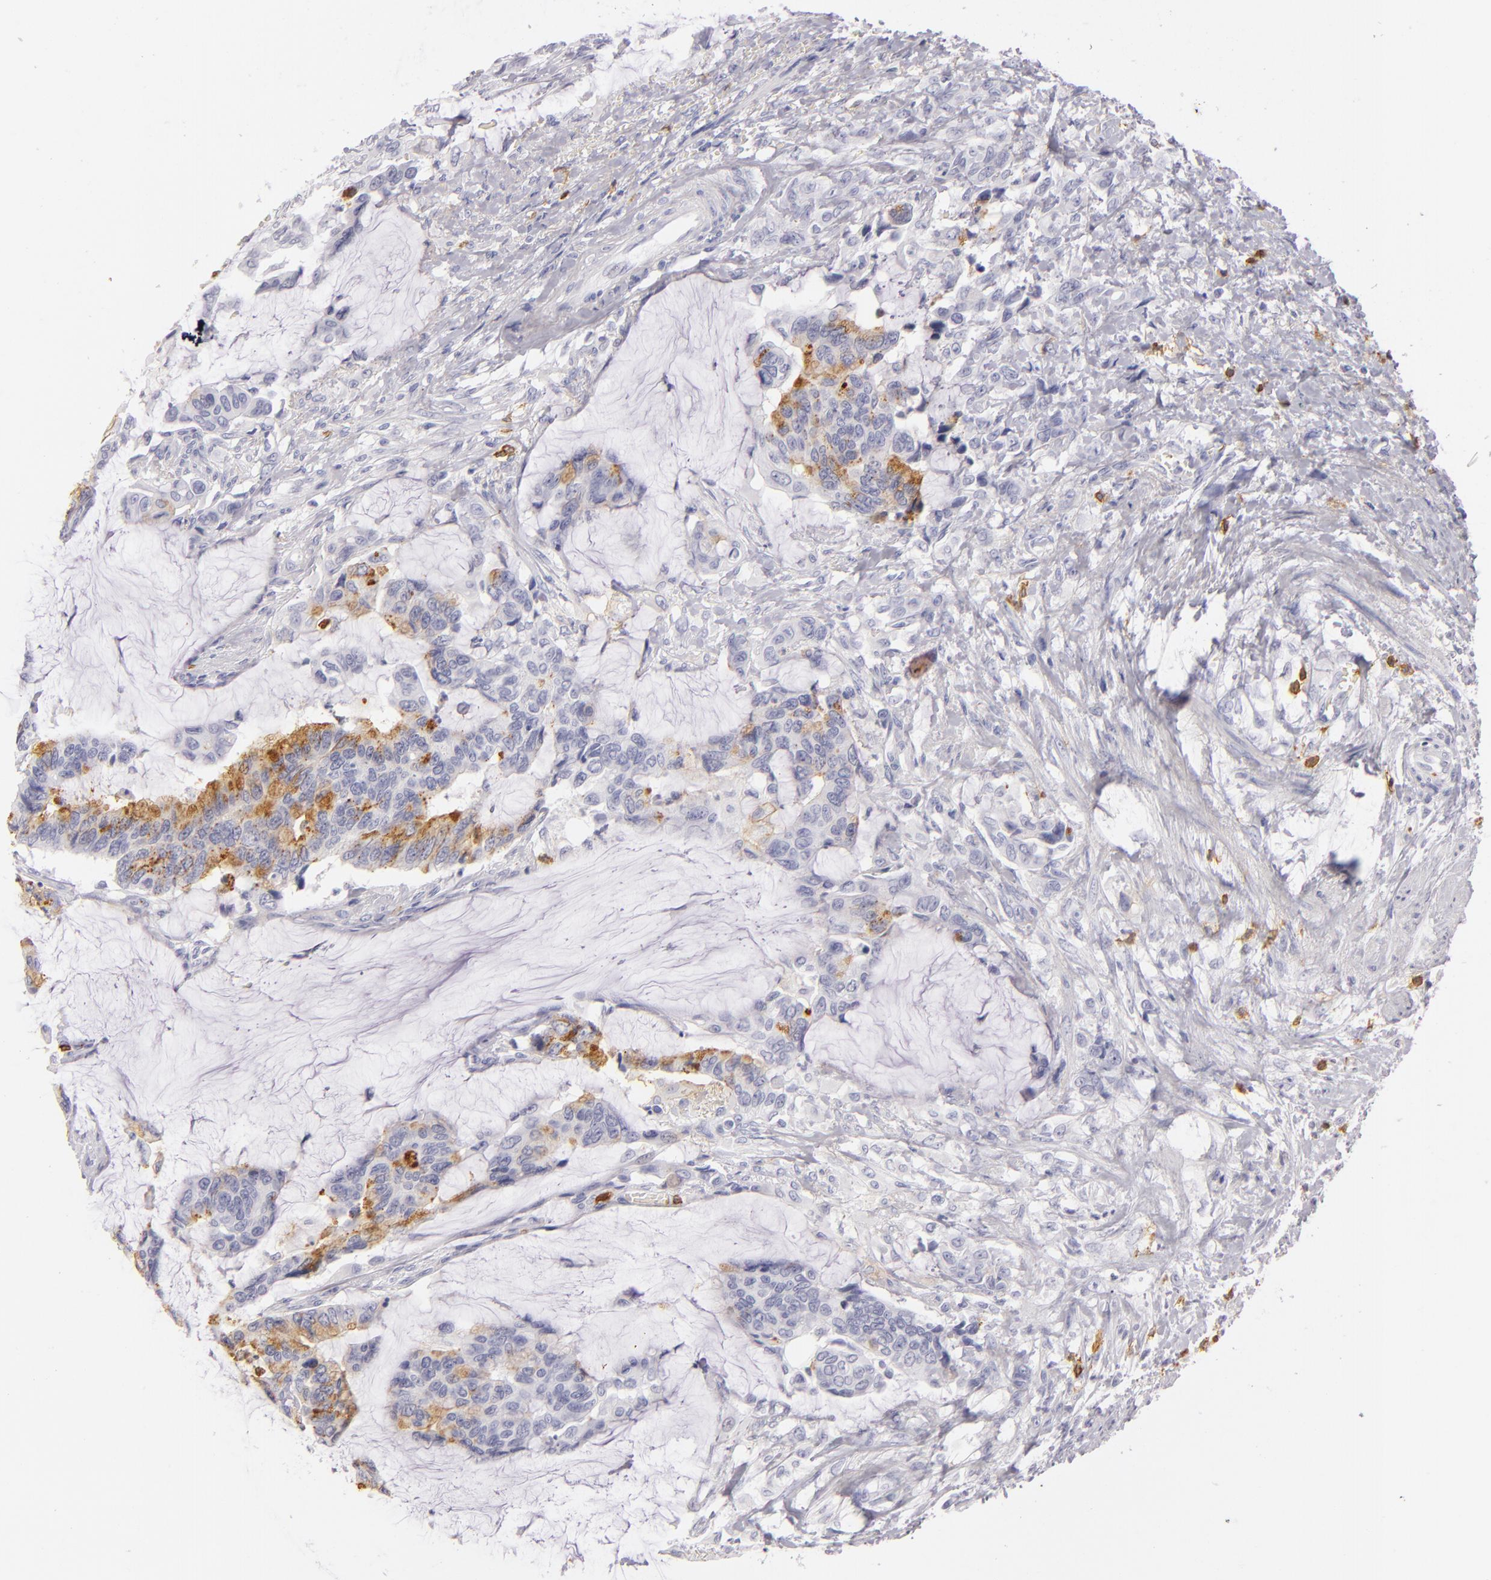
{"staining": {"intensity": "strong", "quantity": "25%-75%", "location": "cytoplasmic/membranous"}, "tissue": "colorectal cancer", "cell_type": "Tumor cells", "image_type": "cancer", "snomed": [{"axis": "morphology", "description": "Adenocarcinoma, NOS"}, {"axis": "topography", "description": "Rectum"}], "caption": "IHC (DAB (3,3'-diaminobenzidine)) staining of adenocarcinoma (colorectal) reveals strong cytoplasmic/membranous protein expression in approximately 25%-75% of tumor cells.", "gene": "LAT", "patient": {"sex": "female", "age": 59}}